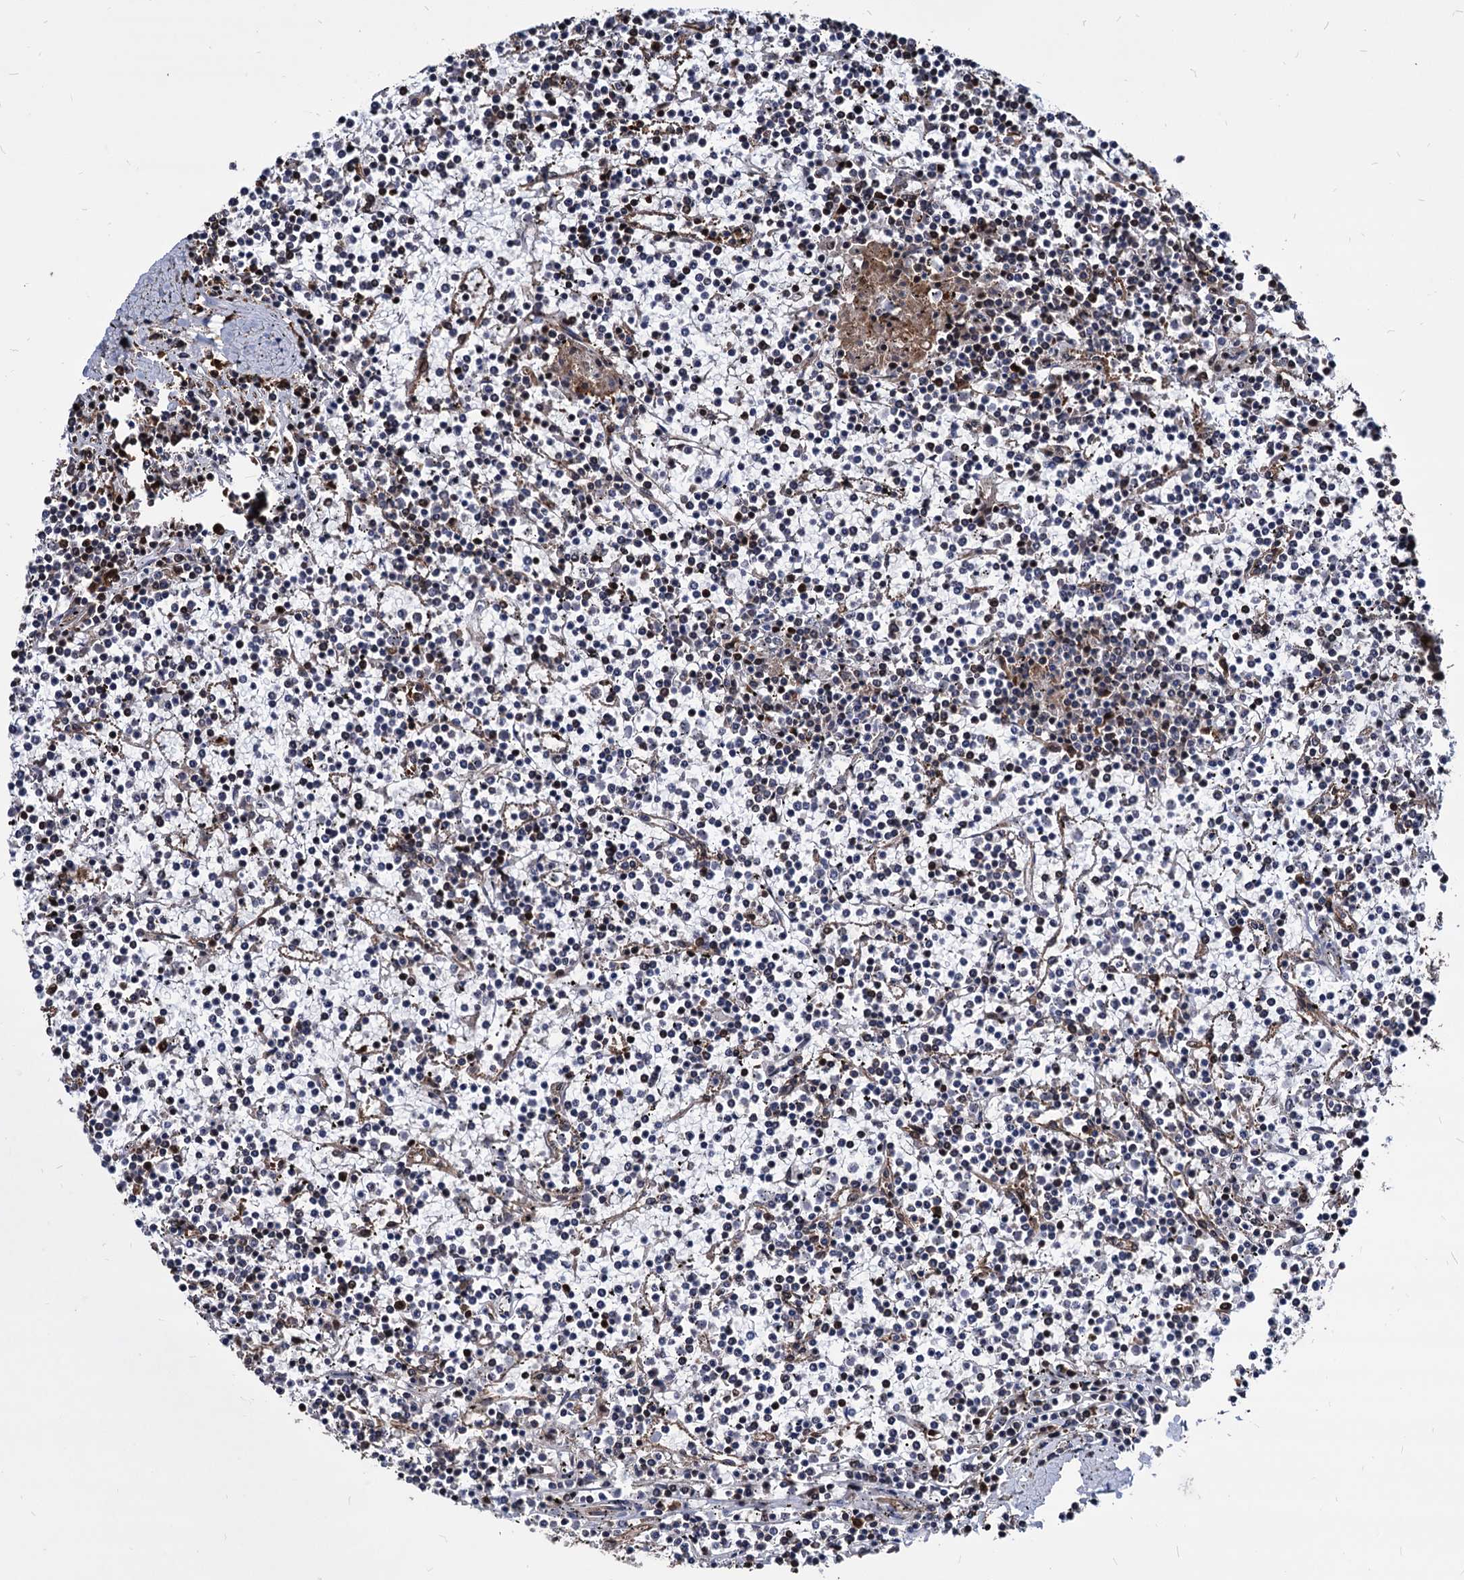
{"staining": {"intensity": "negative", "quantity": "none", "location": "none"}, "tissue": "lymphoma", "cell_type": "Tumor cells", "image_type": "cancer", "snomed": [{"axis": "morphology", "description": "Malignant lymphoma, non-Hodgkin's type, Low grade"}, {"axis": "topography", "description": "Spleen"}], "caption": "This is an IHC histopathology image of human lymphoma. There is no expression in tumor cells.", "gene": "ANKRD12", "patient": {"sex": "female", "age": 19}}